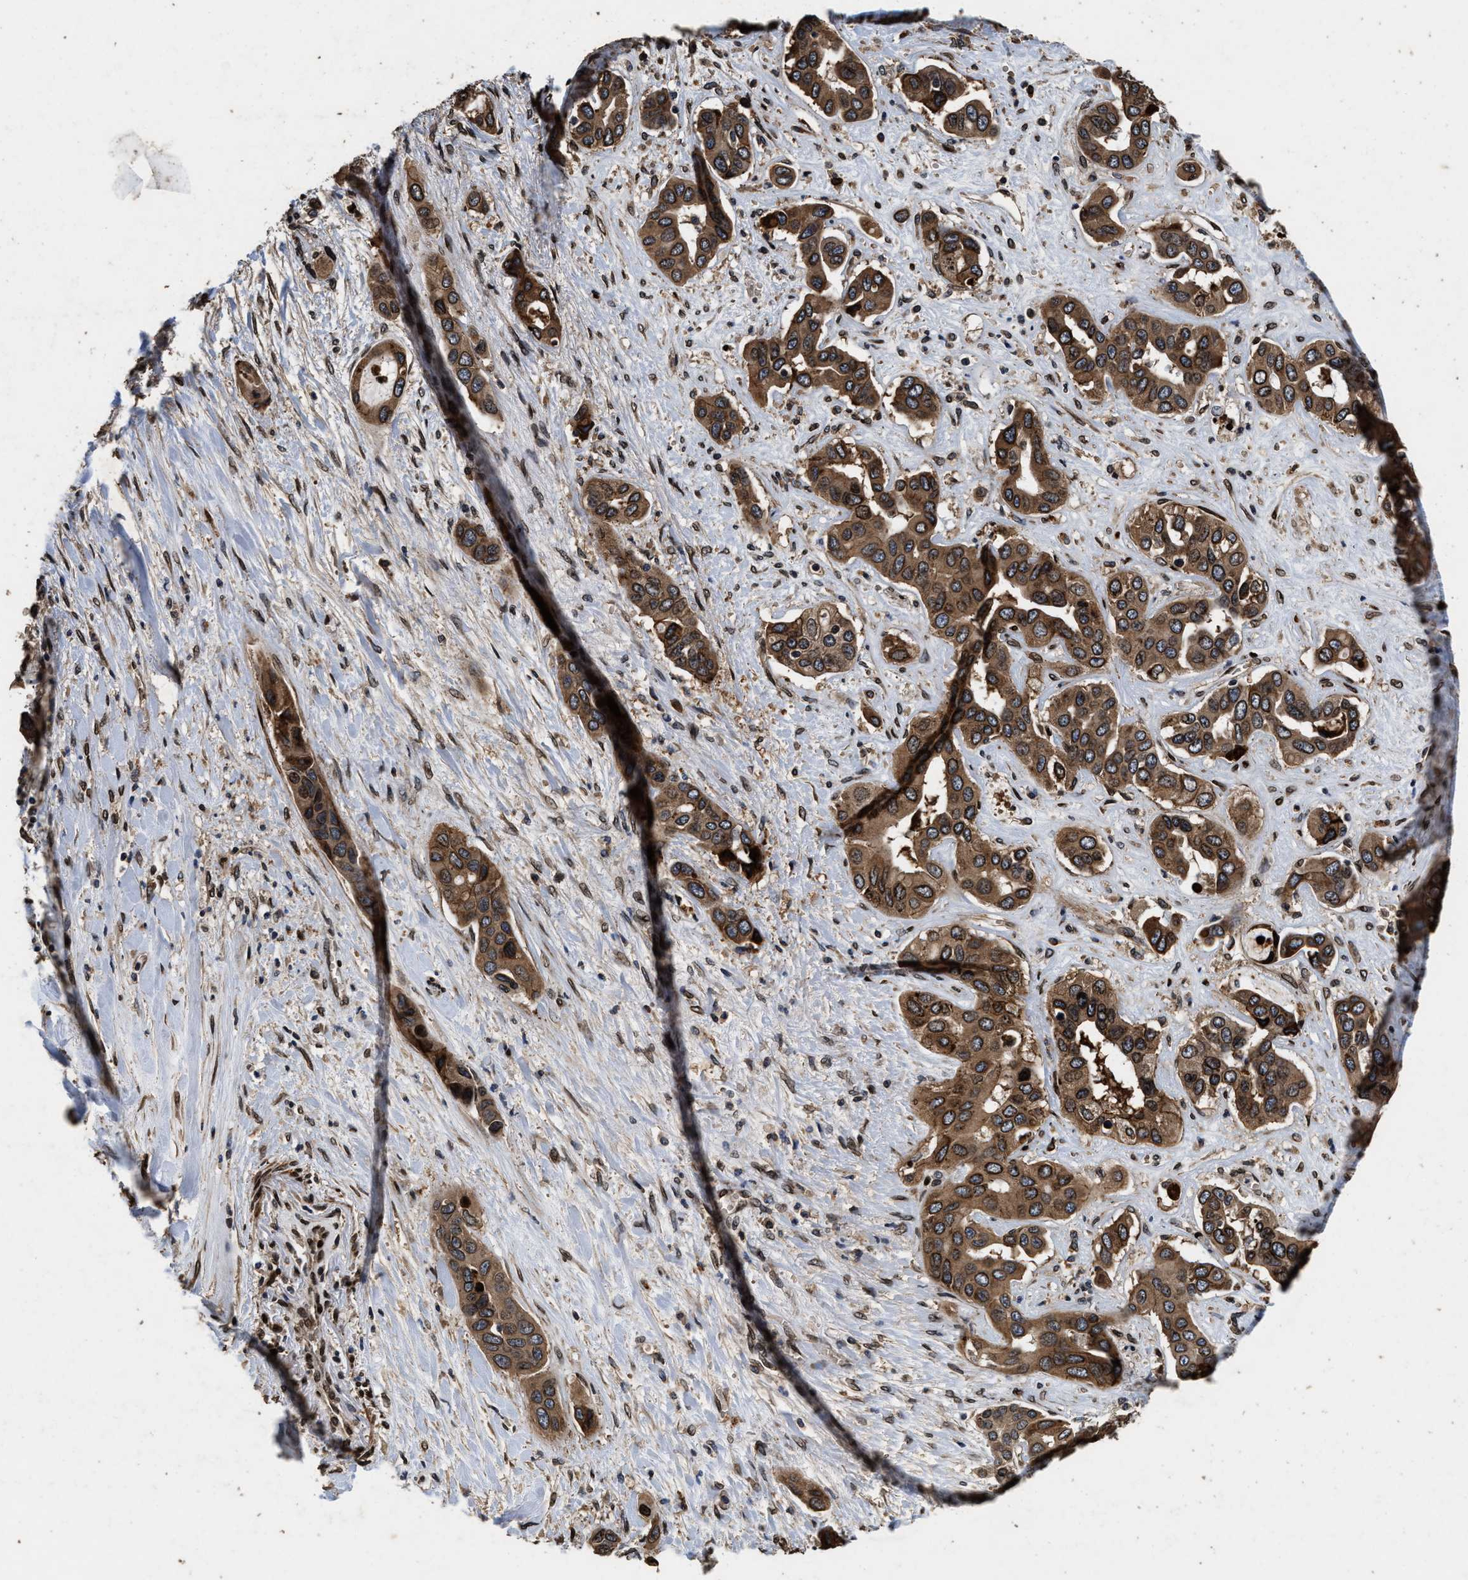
{"staining": {"intensity": "moderate", "quantity": ">75%", "location": "cytoplasmic/membranous,nuclear"}, "tissue": "liver cancer", "cell_type": "Tumor cells", "image_type": "cancer", "snomed": [{"axis": "morphology", "description": "Cholangiocarcinoma"}, {"axis": "topography", "description": "Liver"}], "caption": "IHC of human liver cancer demonstrates medium levels of moderate cytoplasmic/membranous and nuclear staining in approximately >75% of tumor cells. The staining was performed using DAB (3,3'-diaminobenzidine), with brown indicating positive protein expression. Nuclei are stained blue with hematoxylin.", "gene": "ACCS", "patient": {"sex": "female", "age": 52}}